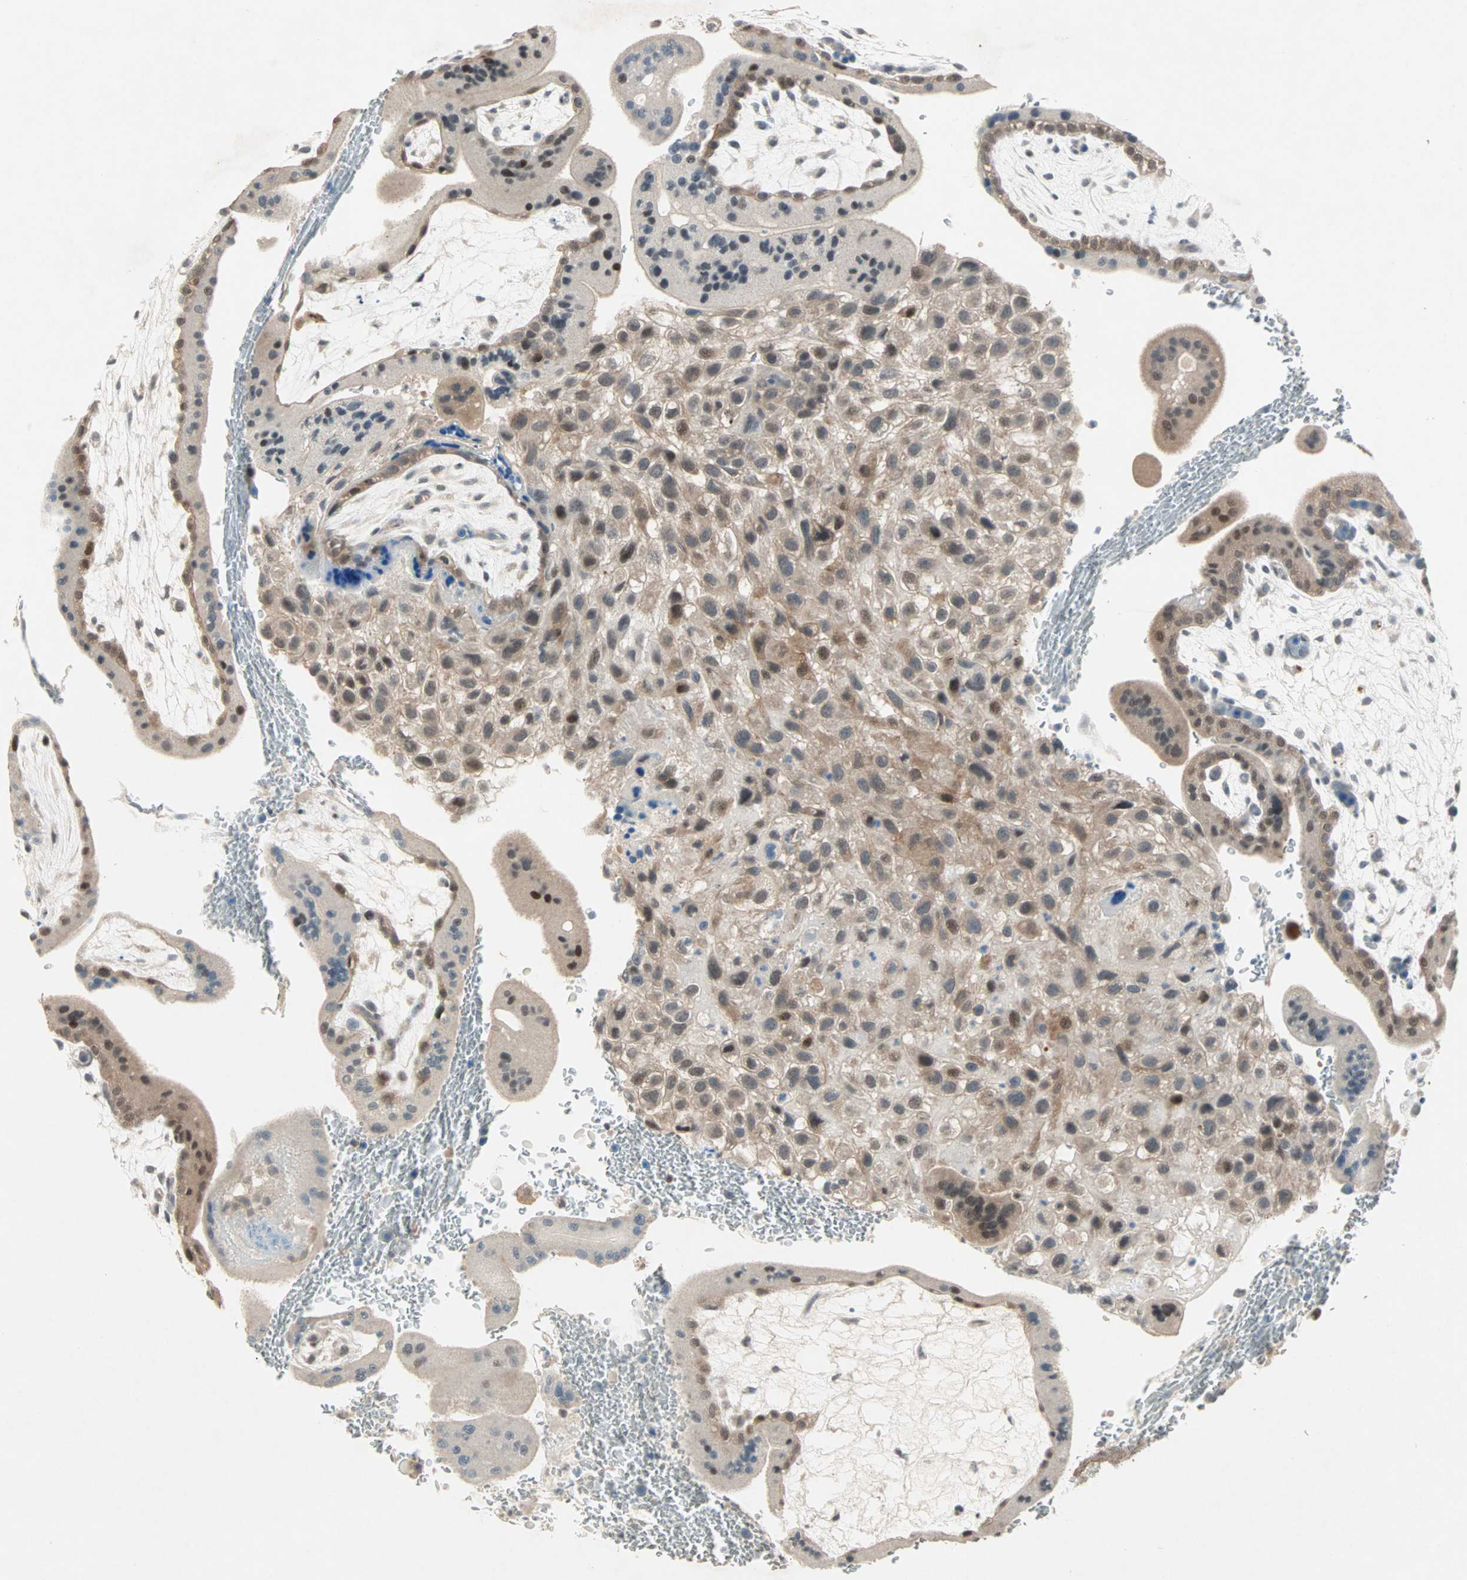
{"staining": {"intensity": "moderate", "quantity": ">75%", "location": "cytoplasmic/membranous,nuclear"}, "tissue": "placenta", "cell_type": "Decidual cells", "image_type": "normal", "snomed": [{"axis": "morphology", "description": "Normal tissue, NOS"}, {"axis": "topography", "description": "Placenta"}], "caption": "Brown immunohistochemical staining in unremarkable placenta reveals moderate cytoplasmic/membranous,nuclear staining in about >75% of decidual cells. (DAB (3,3'-diaminobenzidine) = brown stain, brightfield microscopy at high magnification).", "gene": "RTL6", "patient": {"sex": "female", "age": 35}}